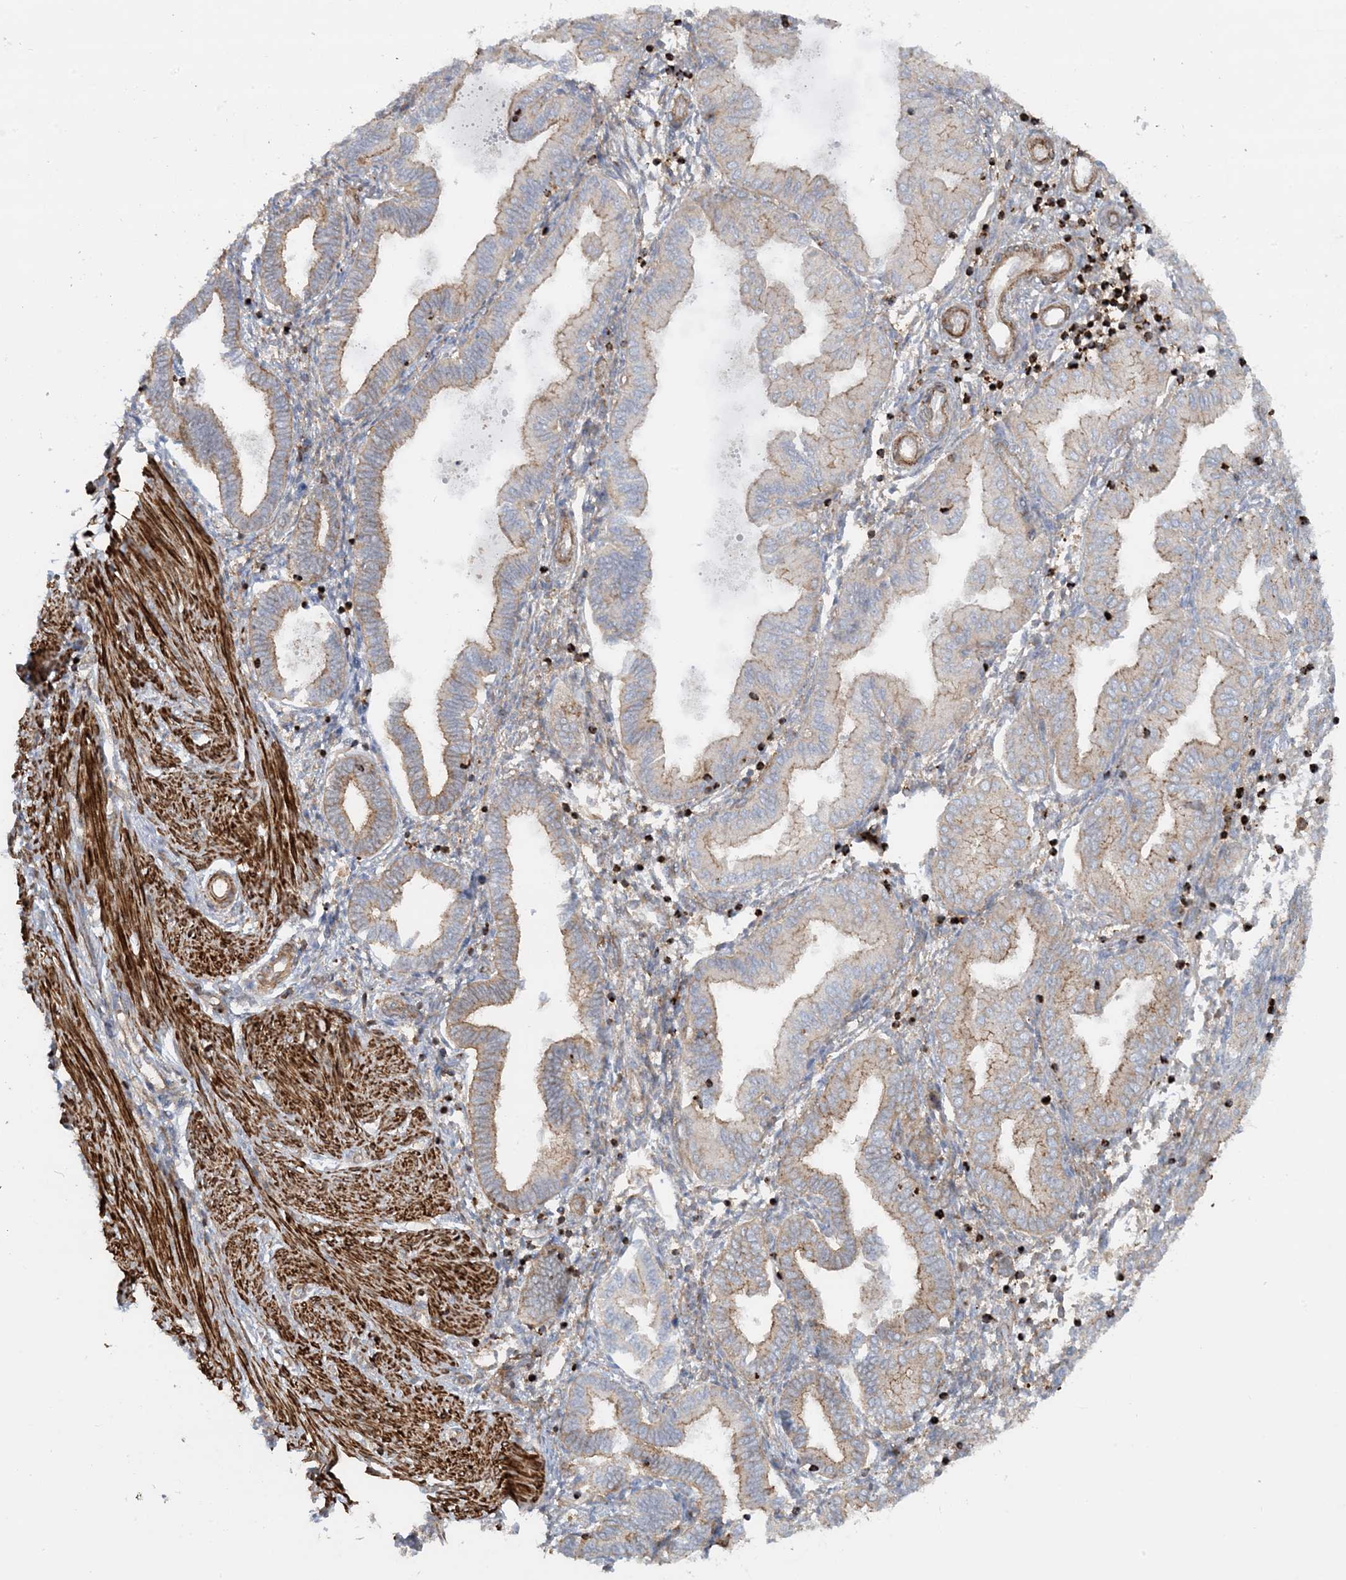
{"staining": {"intensity": "moderate", "quantity": "25%-75%", "location": "cytoplasmic/membranous"}, "tissue": "endometrium", "cell_type": "Cells in endometrial stroma", "image_type": "normal", "snomed": [{"axis": "morphology", "description": "Normal tissue, NOS"}, {"axis": "topography", "description": "Endometrium"}], "caption": "Endometrium stained for a protein demonstrates moderate cytoplasmic/membranous positivity in cells in endometrial stroma. (IHC, brightfield microscopy, high magnification).", "gene": "STAM2", "patient": {"sex": "female", "age": 53}}